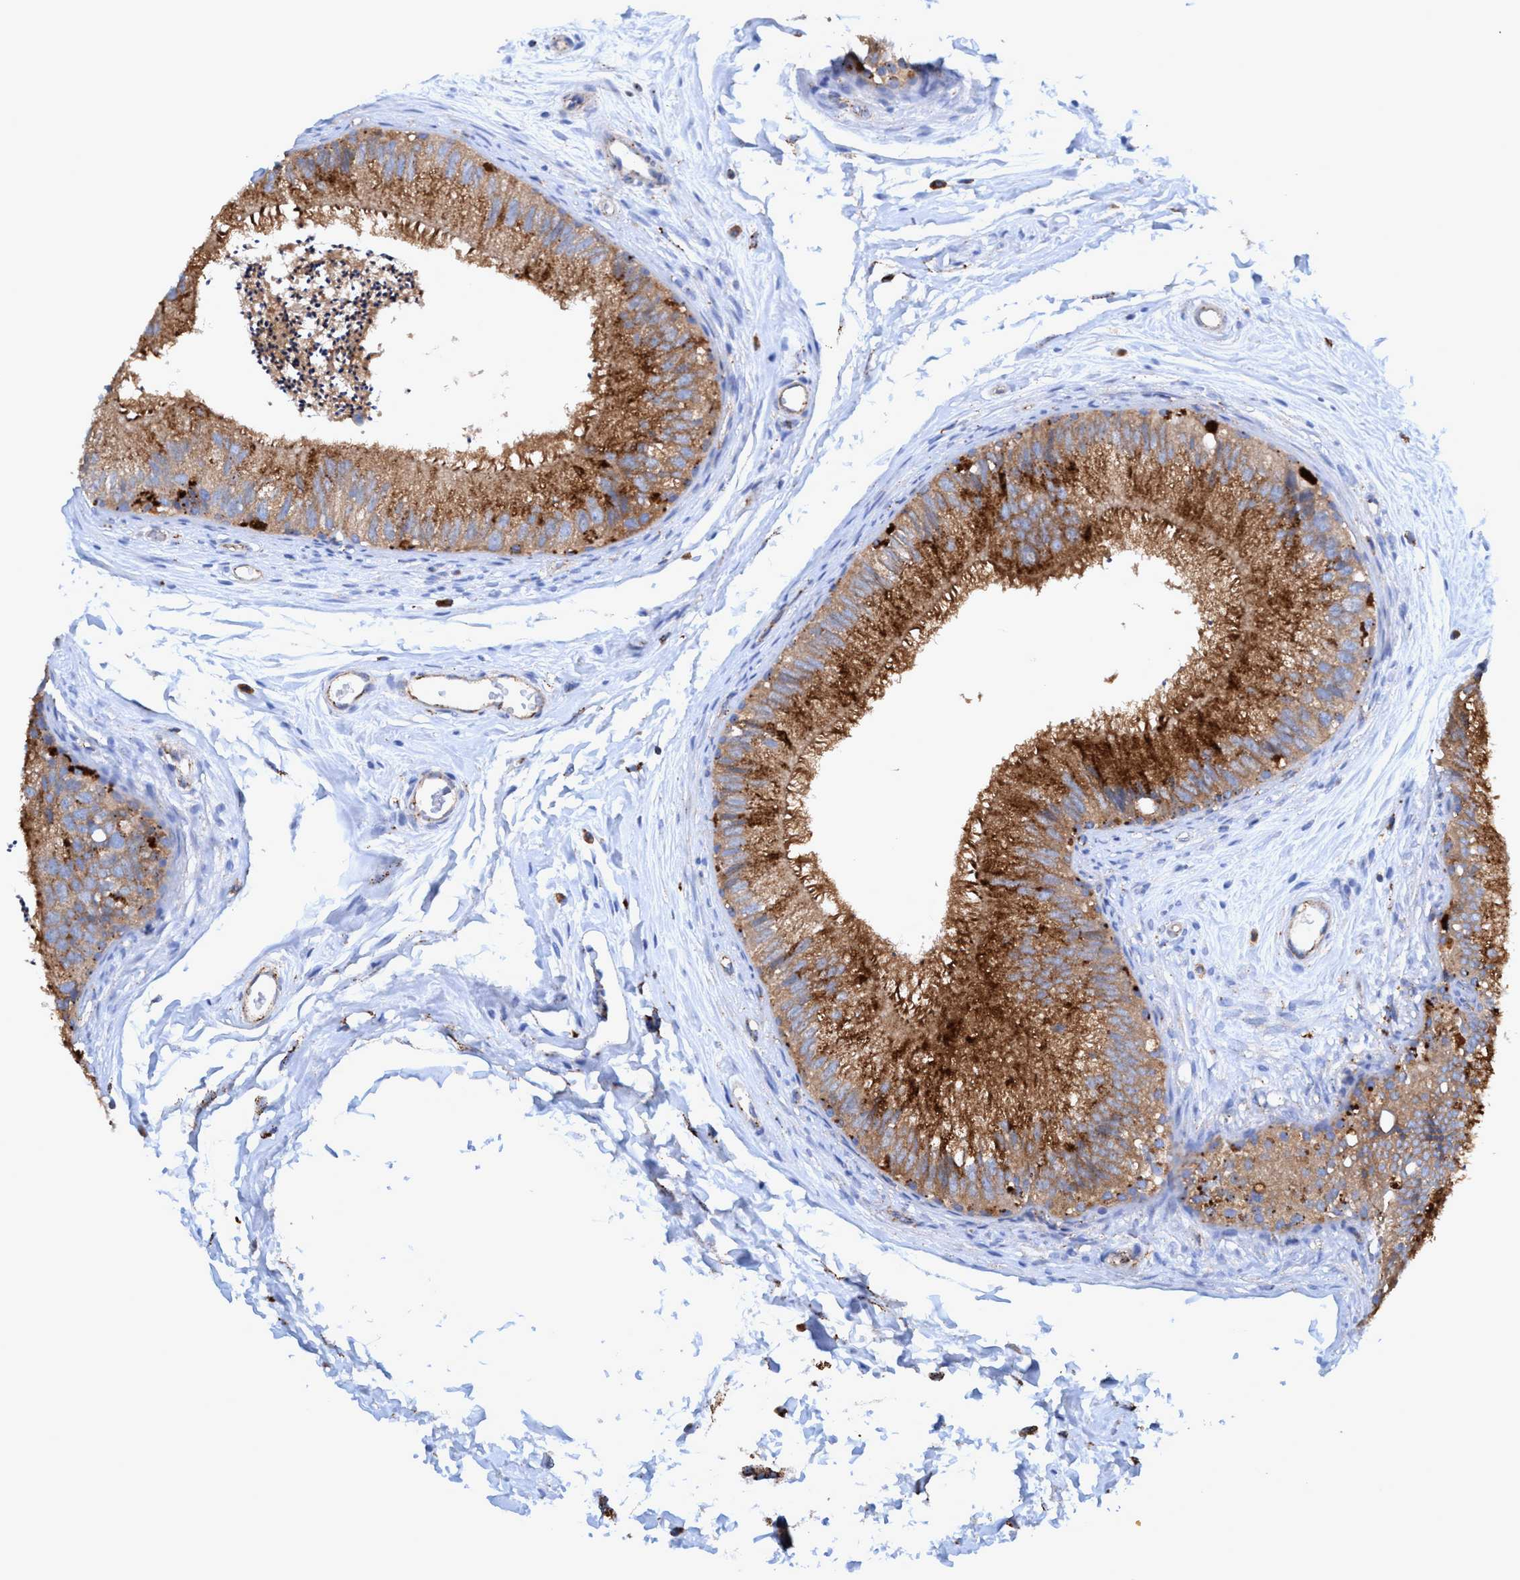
{"staining": {"intensity": "strong", "quantity": "25%-75%", "location": "cytoplasmic/membranous"}, "tissue": "epididymis", "cell_type": "Glandular cells", "image_type": "normal", "snomed": [{"axis": "morphology", "description": "Normal tissue, NOS"}, {"axis": "topography", "description": "Epididymis"}], "caption": "High-magnification brightfield microscopy of normal epididymis stained with DAB (3,3'-diaminobenzidine) (brown) and counterstained with hematoxylin (blue). glandular cells exhibit strong cytoplasmic/membranous expression is present in about25%-75% of cells.", "gene": "TRIM65", "patient": {"sex": "male", "age": 56}}